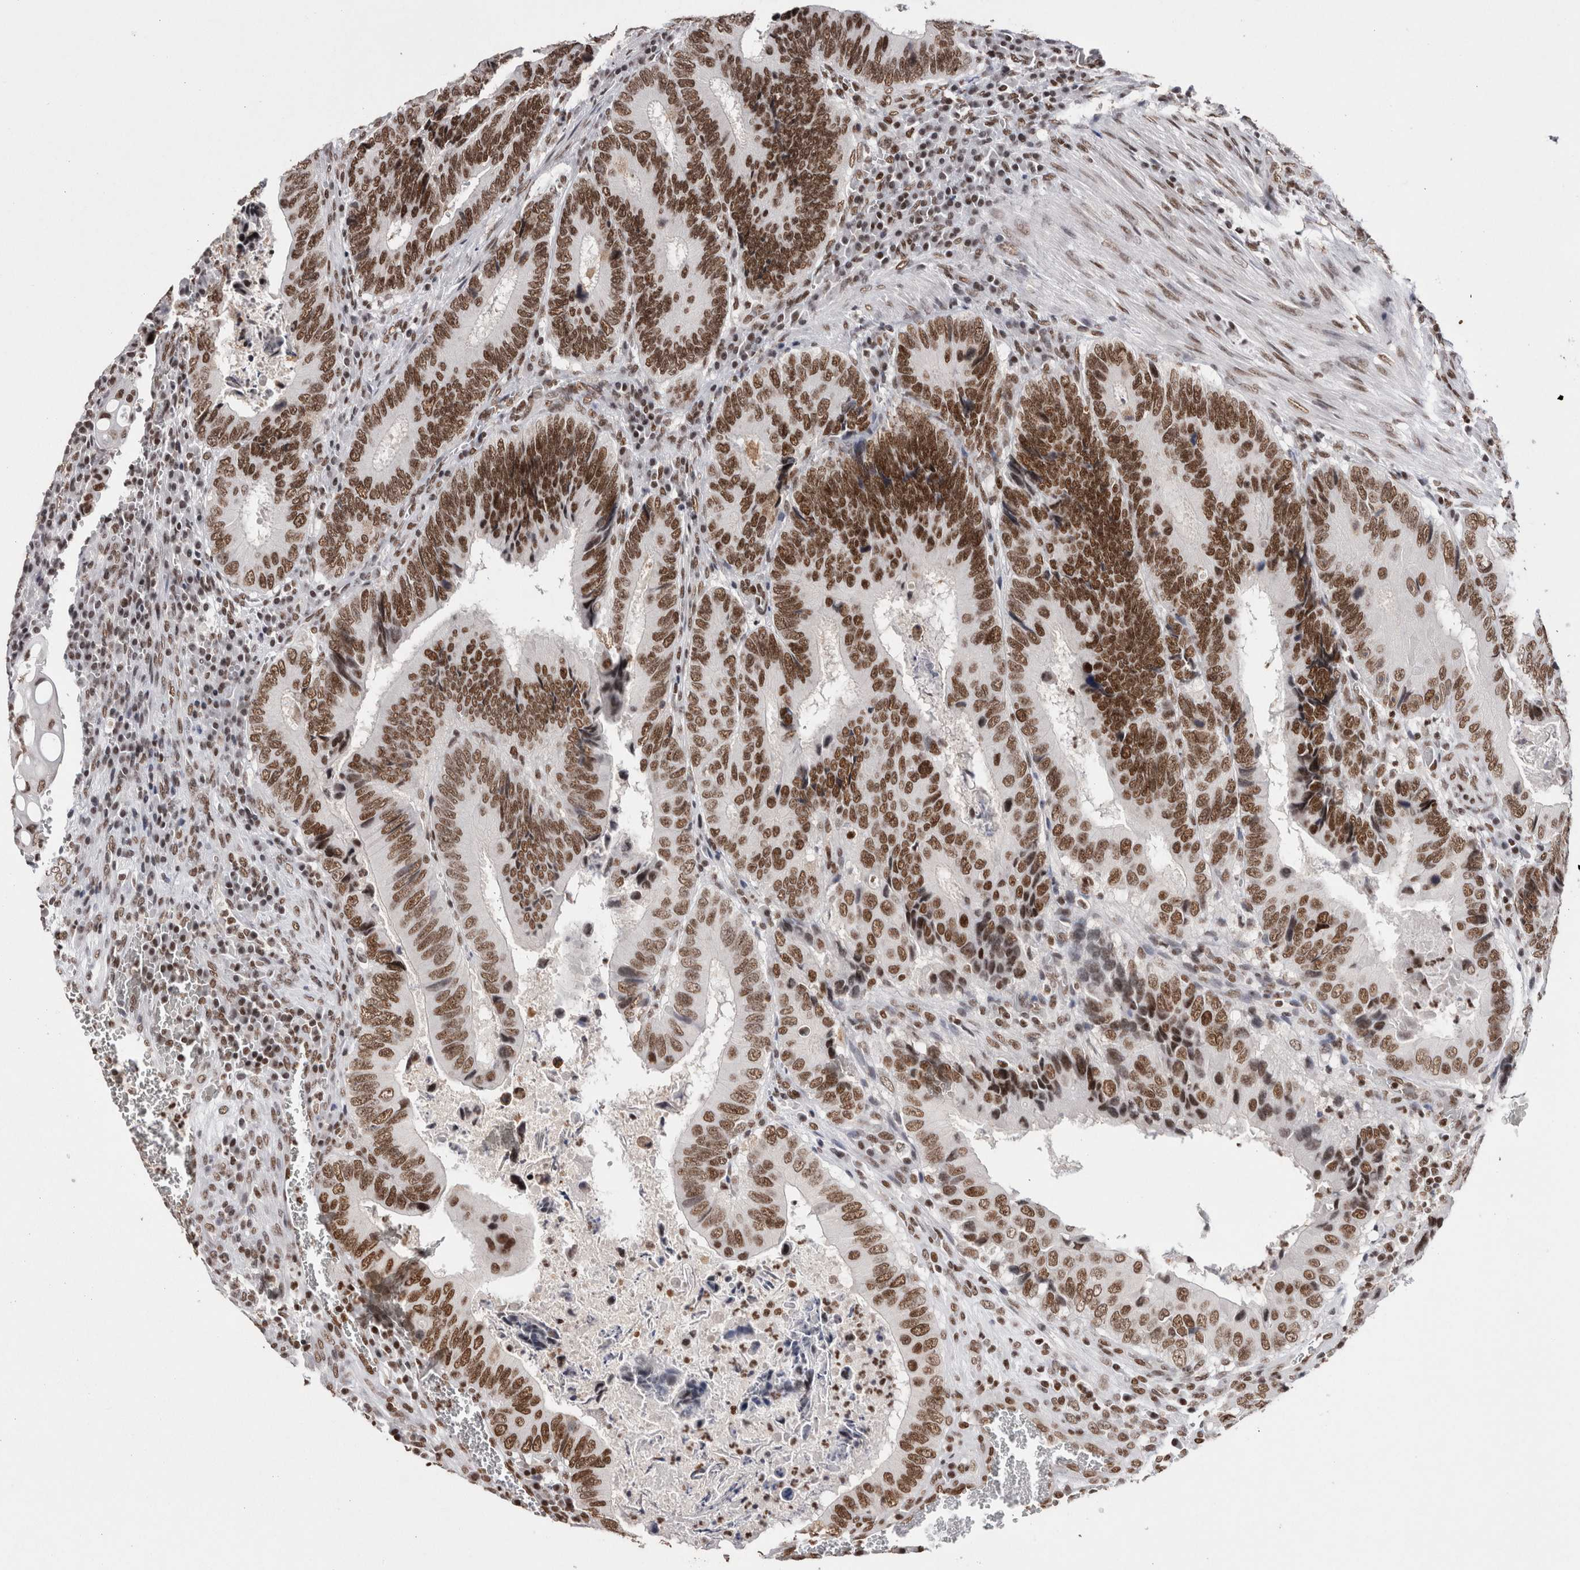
{"staining": {"intensity": "strong", "quantity": ">75%", "location": "nuclear"}, "tissue": "colorectal cancer", "cell_type": "Tumor cells", "image_type": "cancer", "snomed": [{"axis": "morphology", "description": "Adenocarcinoma, NOS"}, {"axis": "topography", "description": "Colon"}], "caption": "Protein analysis of colorectal cancer tissue shows strong nuclear expression in about >75% of tumor cells. (brown staining indicates protein expression, while blue staining denotes nuclei).", "gene": "SMC1A", "patient": {"sex": "male", "age": 72}}